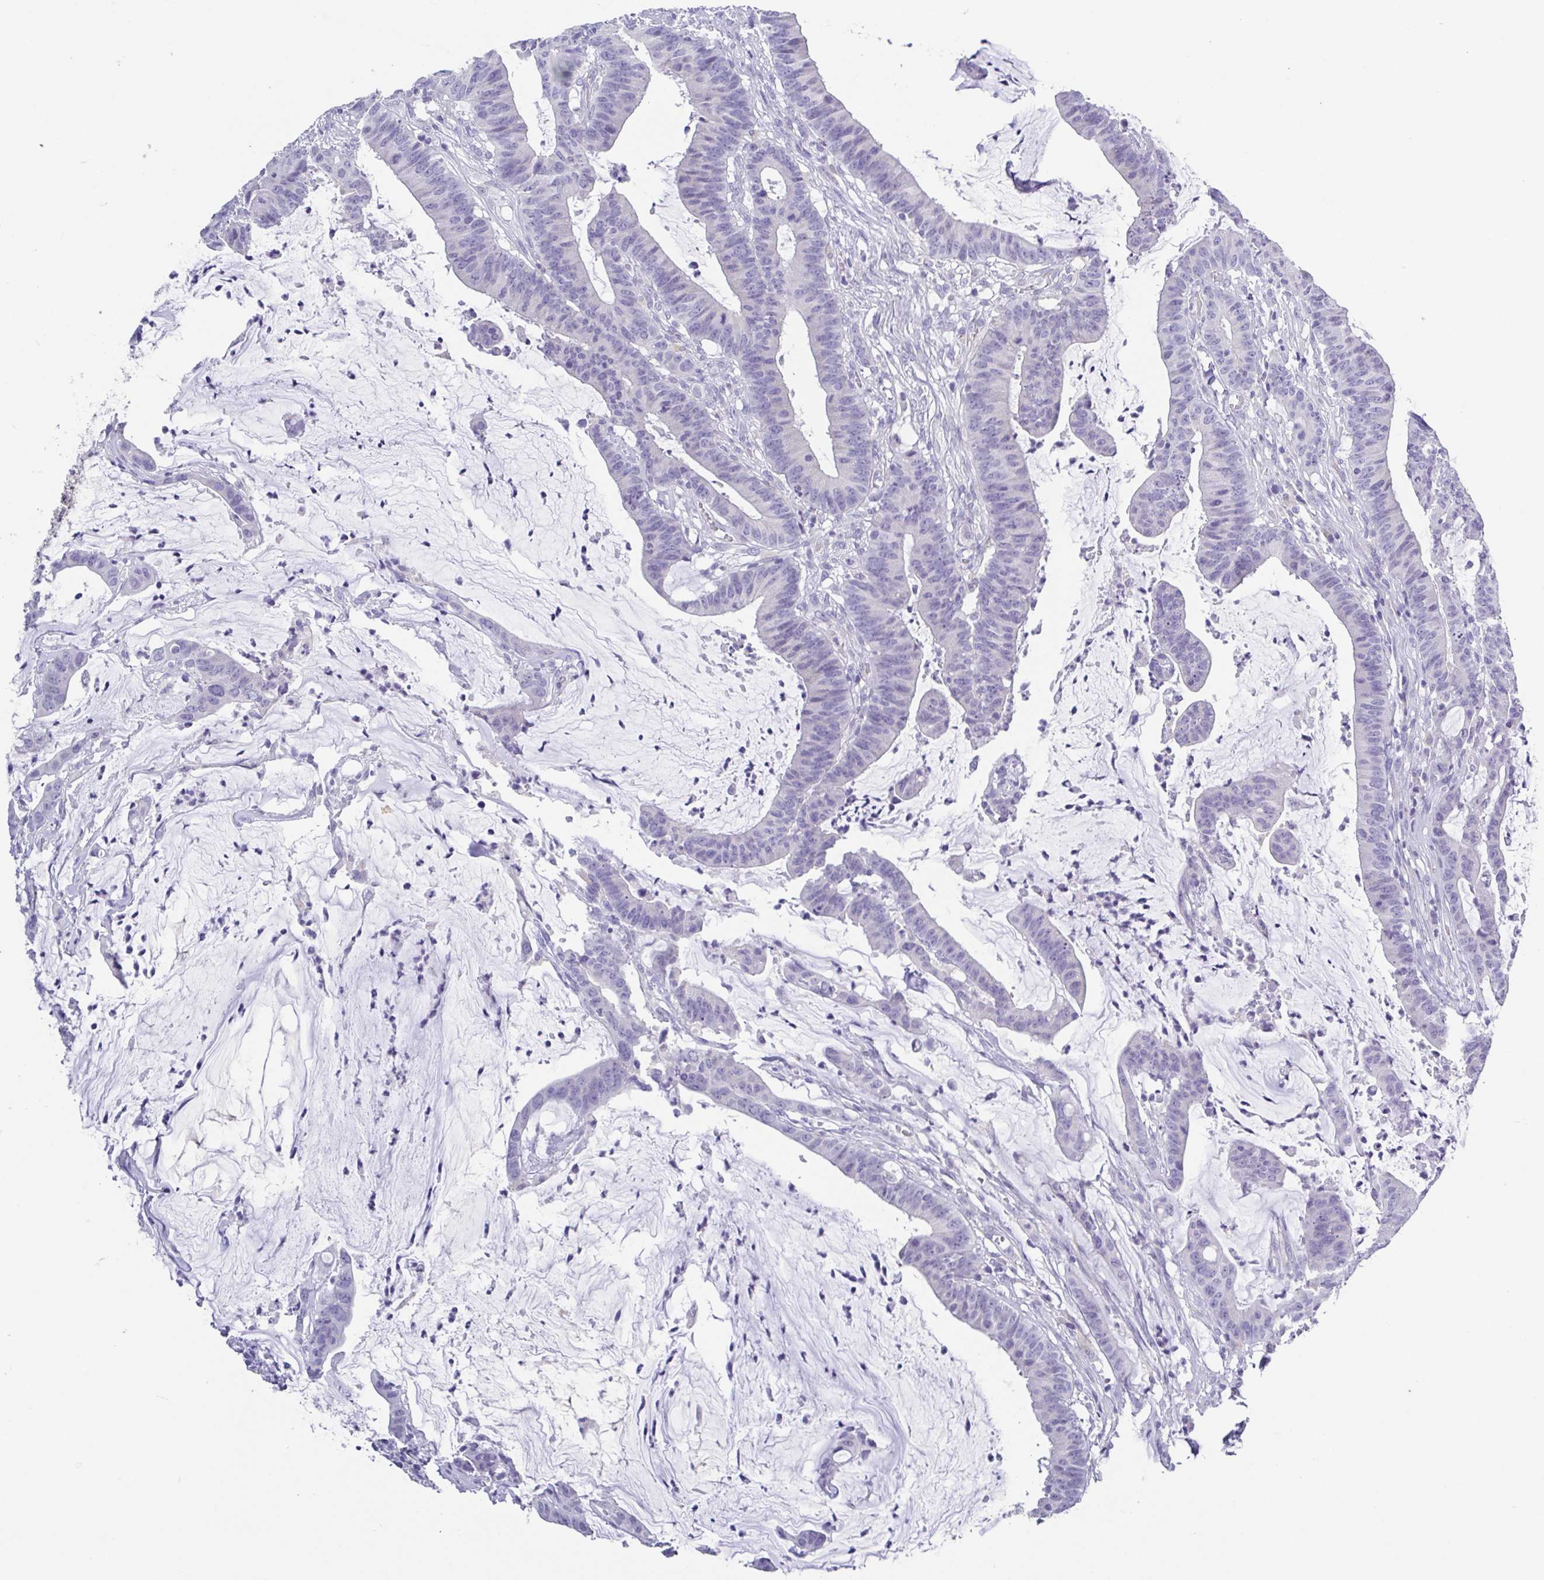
{"staining": {"intensity": "negative", "quantity": "none", "location": "none"}, "tissue": "colorectal cancer", "cell_type": "Tumor cells", "image_type": "cancer", "snomed": [{"axis": "morphology", "description": "Adenocarcinoma, NOS"}, {"axis": "topography", "description": "Colon"}], "caption": "Colorectal cancer (adenocarcinoma) was stained to show a protein in brown. There is no significant expression in tumor cells.", "gene": "RDH11", "patient": {"sex": "female", "age": 78}}